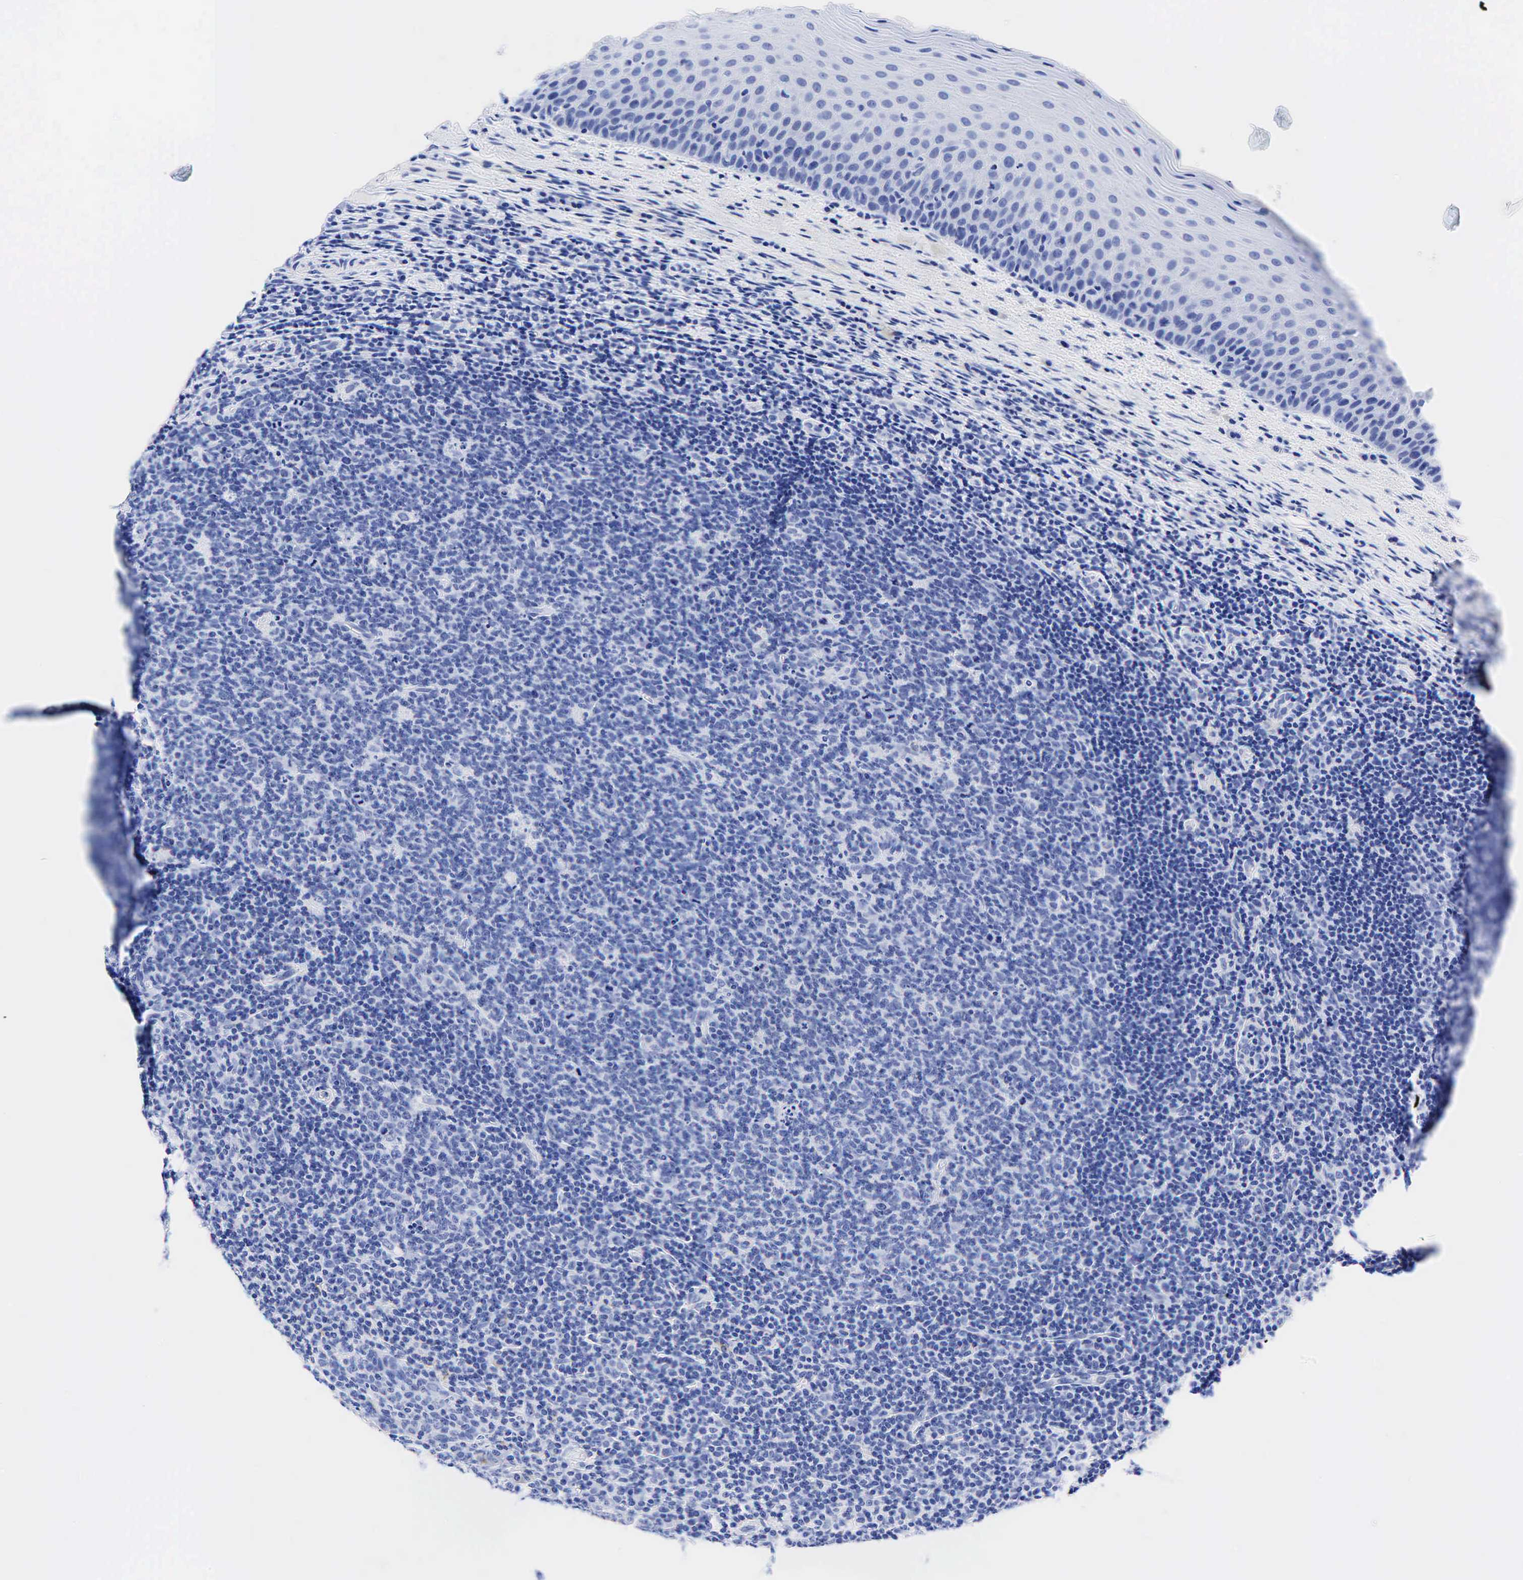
{"staining": {"intensity": "negative", "quantity": "none", "location": "none"}, "tissue": "tonsil", "cell_type": "Germinal center cells", "image_type": "normal", "snomed": [{"axis": "morphology", "description": "Normal tissue, NOS"}, {"axis": "topography", "description": "Tonsil"}], "caption": "Immunohistochemical staining of benign human tonsil demonstrates no significant positivity in germinal center cells.", "gene": "KRT18", "patient": {"sex": "male", "age": 6}}